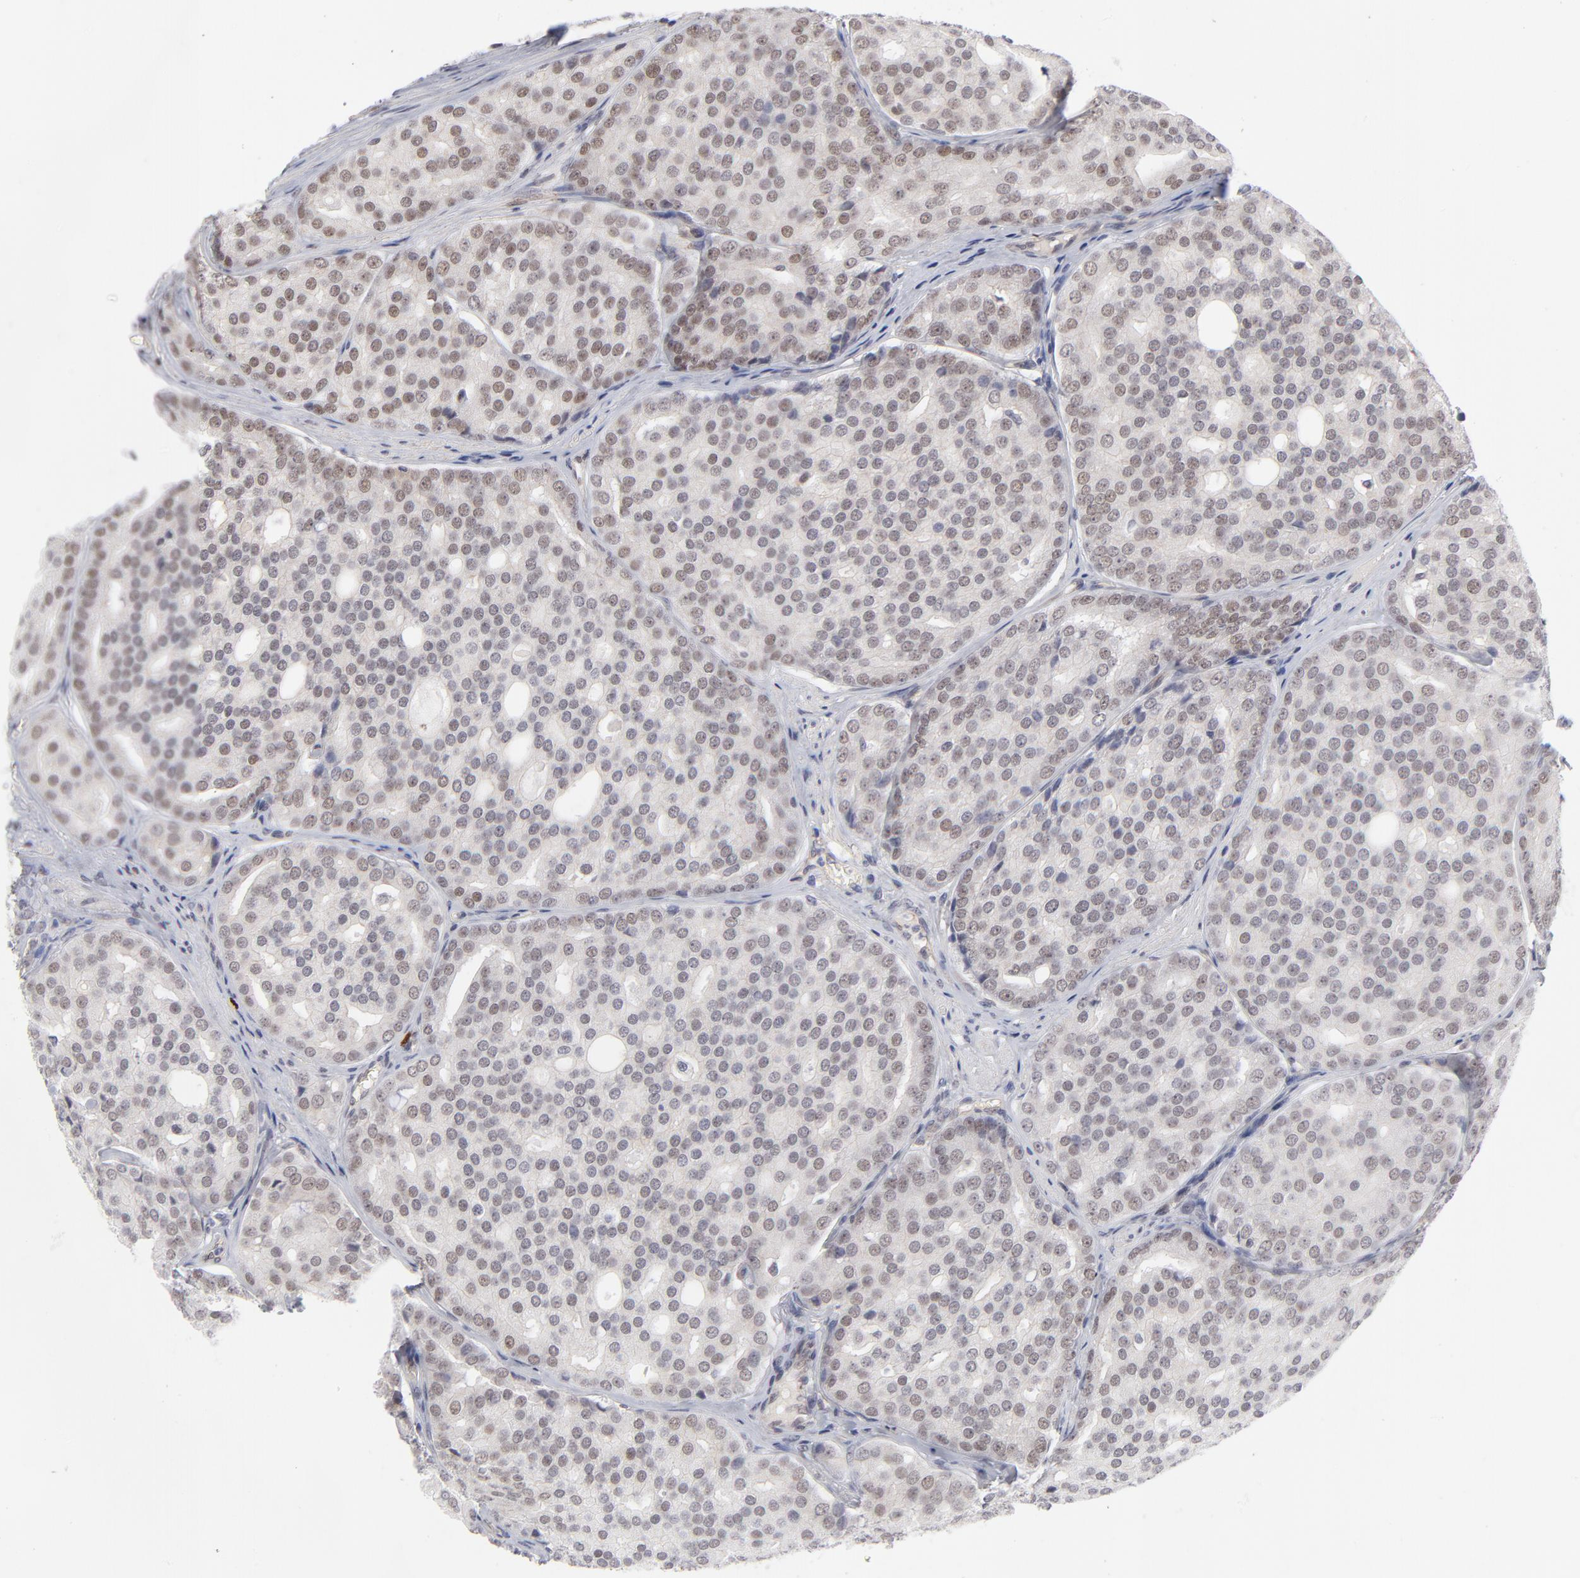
{"staining": {"intensity": "weak", "quantity": "25%-75%", "location": "nuclear"}, "tissue": "prostate cancer", "cell_type": "Tumor cells", "image_type": "cancer", "snomed": [{"axis": "morphology", "description": "Adenocarcinoma, High grade"}, {"axis": "topography", "description": "Prostate"}], "caption": "Brown immunohistochemical staining in human high-grade adenocarcinoma (prostate) demonstrates weak nuclear expression in approximately 25%-75% of tumor cells. Ihc stains the protein of interest in brown and the nuclei are stained blue.", "gene": "NBN", "patient": {"sex": "male", "age": 64}}